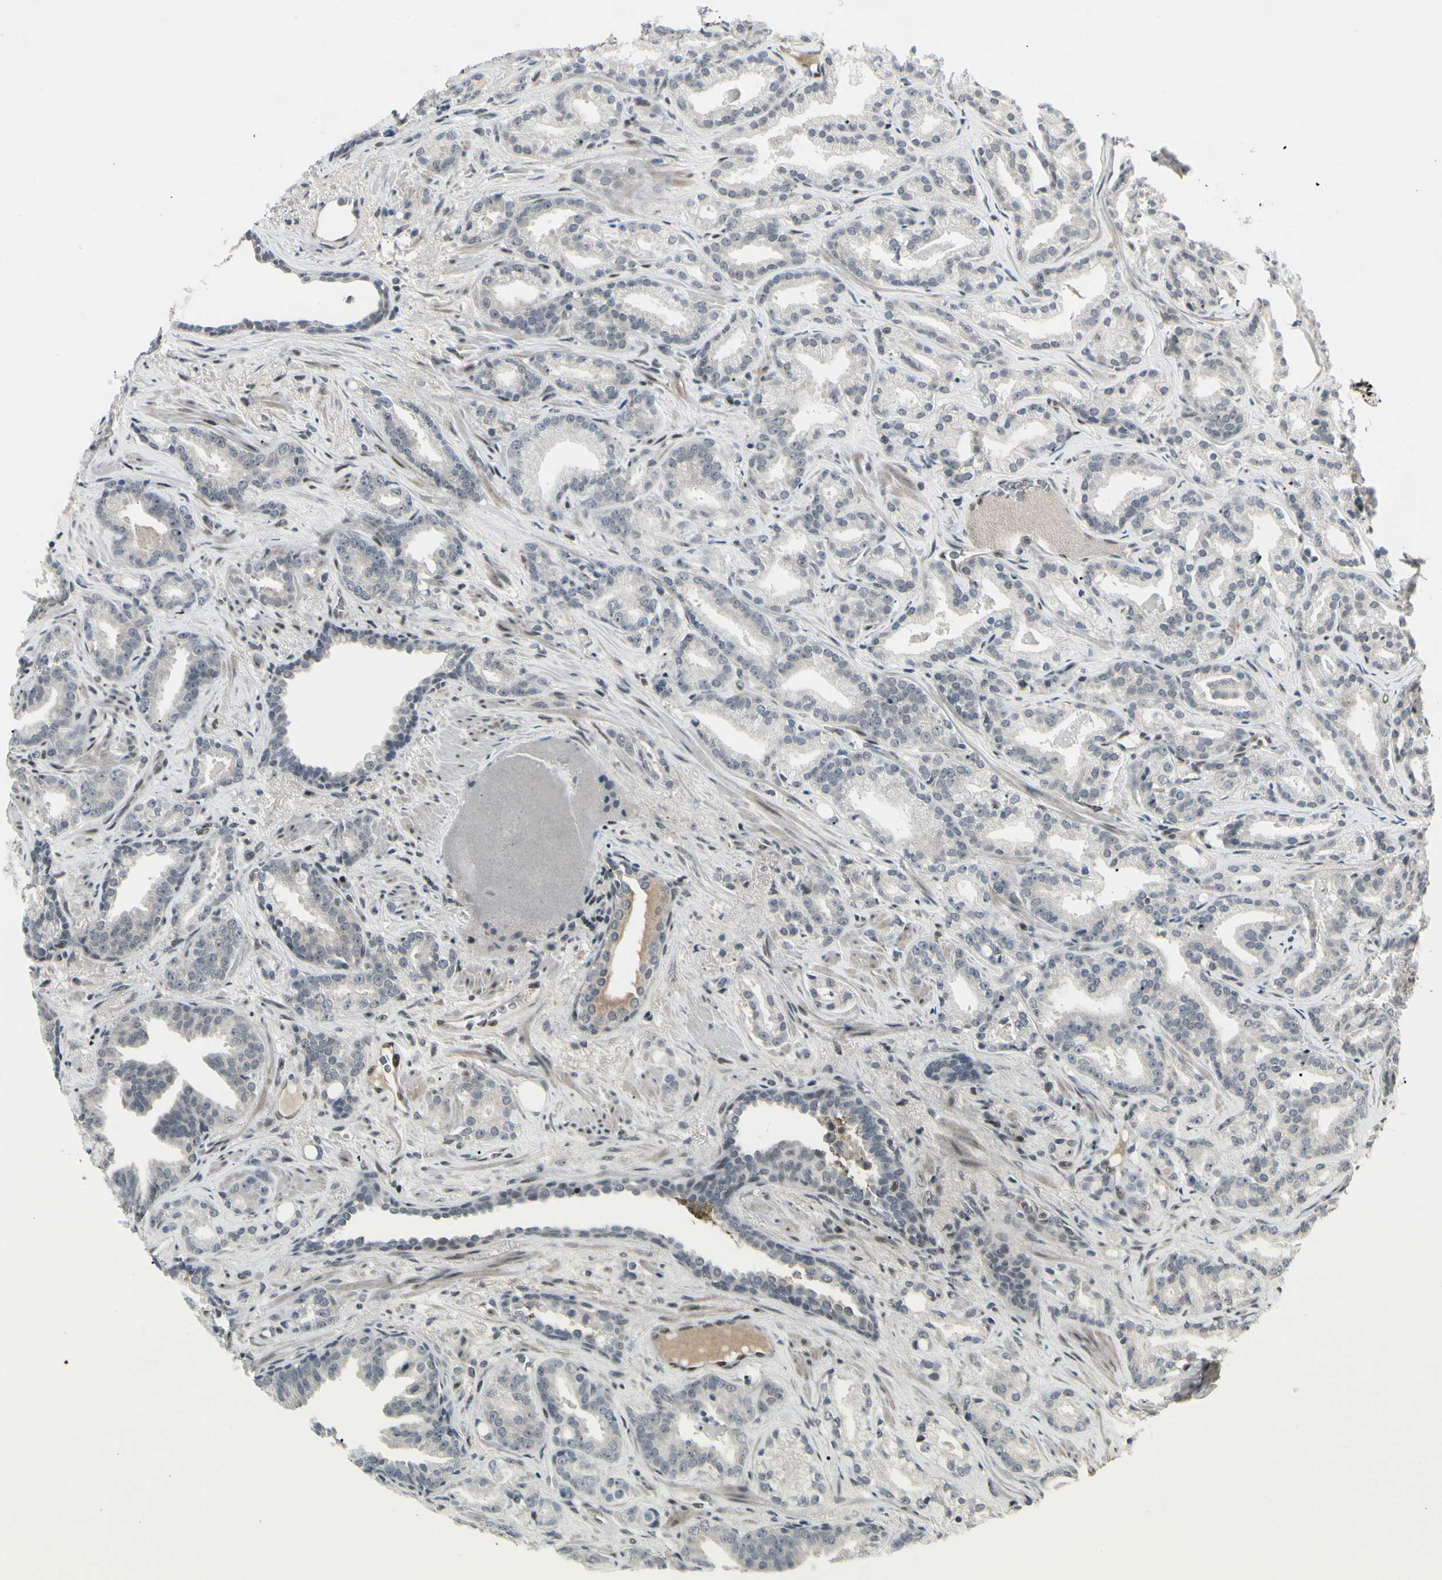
{"staining": {"intensity": "negative", "quantity": "none", "location": "none"}, "tissue": "prostate cancer", "cell_type": "Tumor cells", "image_type": "cancer", "snomed": [{"axis": "morphology", "description": "Adenocarcinoma, Low grade"}, {"axis": "topography", "description": "Prostate"}], "caption": "Tumor cells are negative for protein expression in human adenocarcinoma (low-grade) (prostate).", "gene": "FOXJ2", "patient": {"sex": "male", "age": 63}}